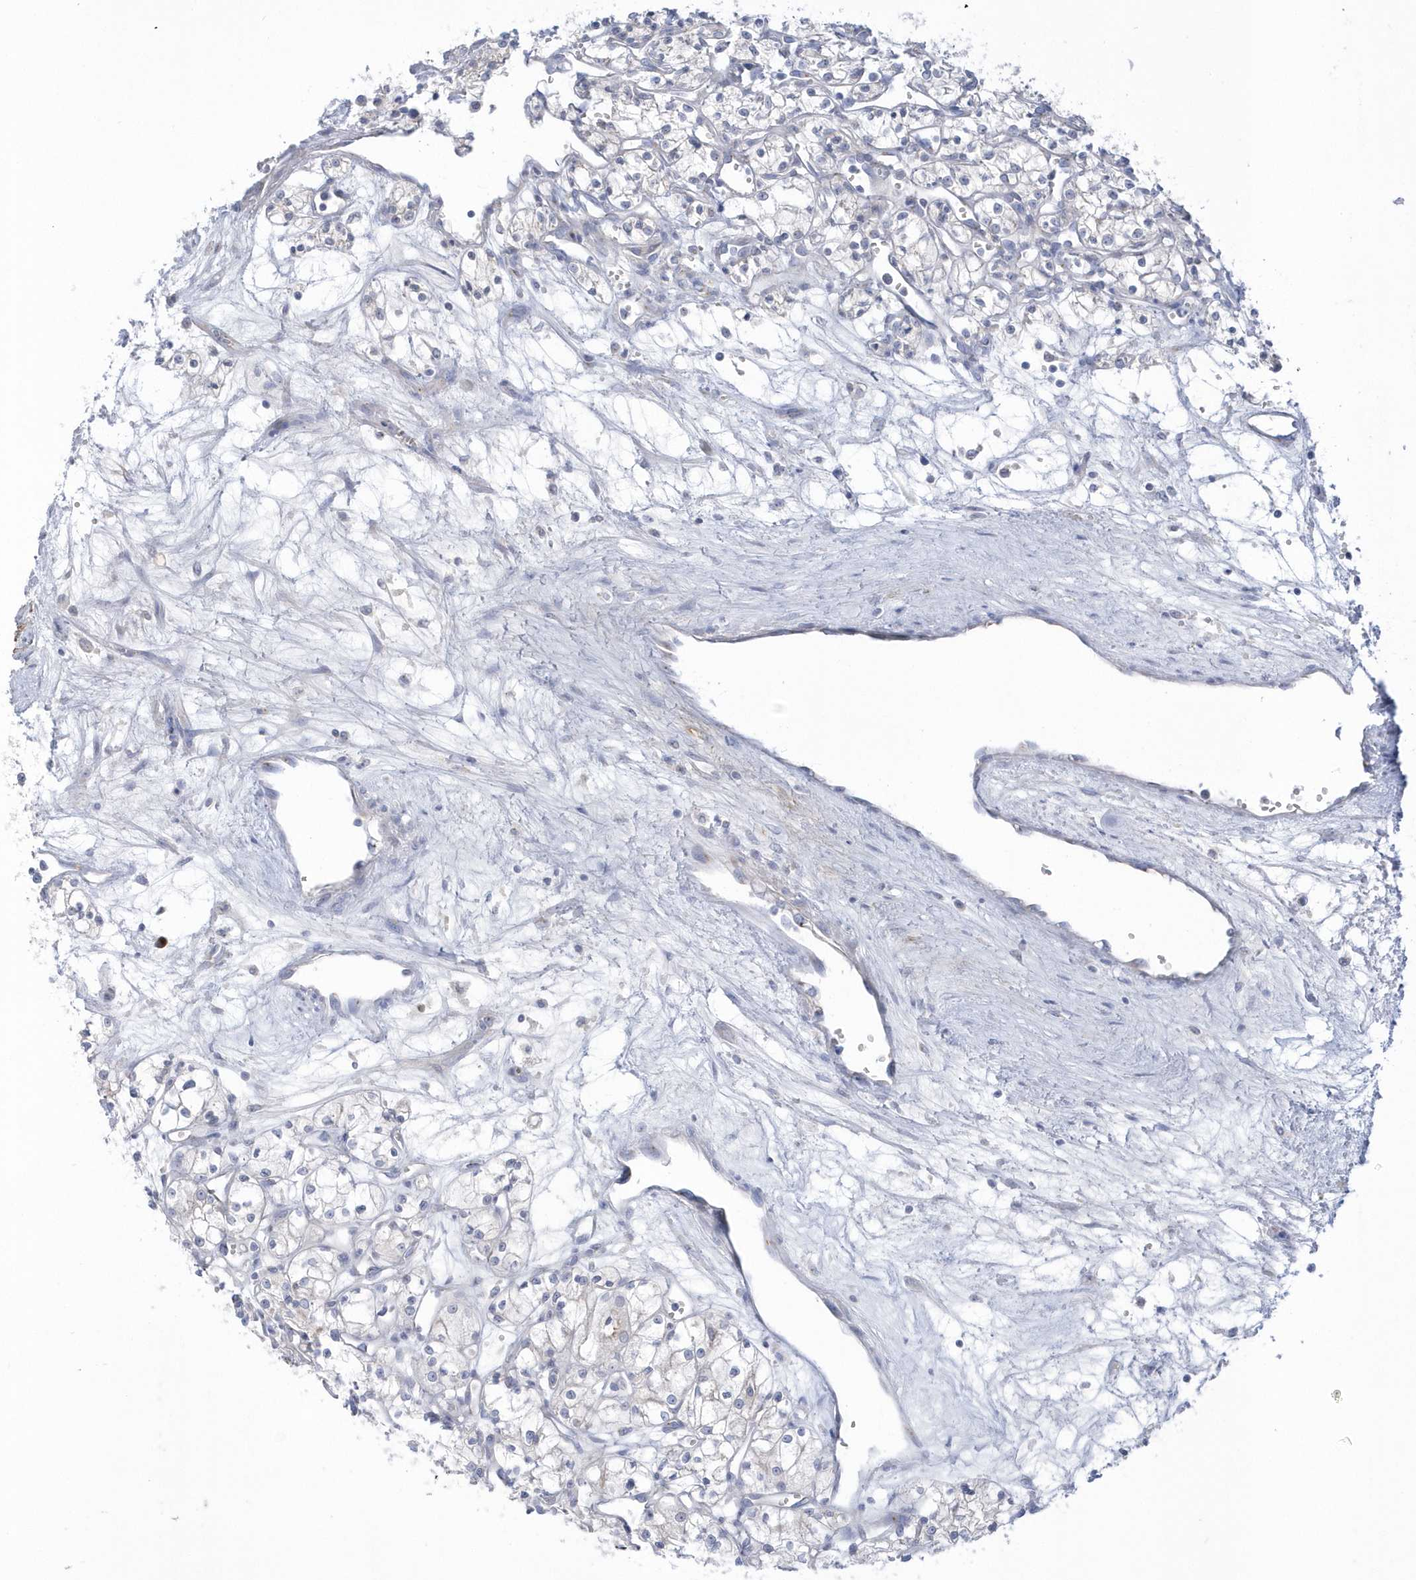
{"staining": {"intensity": "negative", "quantity": "none", "location": "none"}, "tissue": "renal cancer", "cell_type": "Tumor cells", "image_type": "cancer", "snomed": [{"axis": "morphology", "description": "Adenocarcinoma, NOS"}, {"axis": "topography", "description": "Kidney"}], "caption": "This image is of renal cancer (adenocarcinoma) stained with immunohistochemistry to label a protein in brown with the nuclei are counter-stained blue. There is no staining in tumor cells.", "gene": "SEMA3D", "patient": {"sex": "male", "age": 59}}